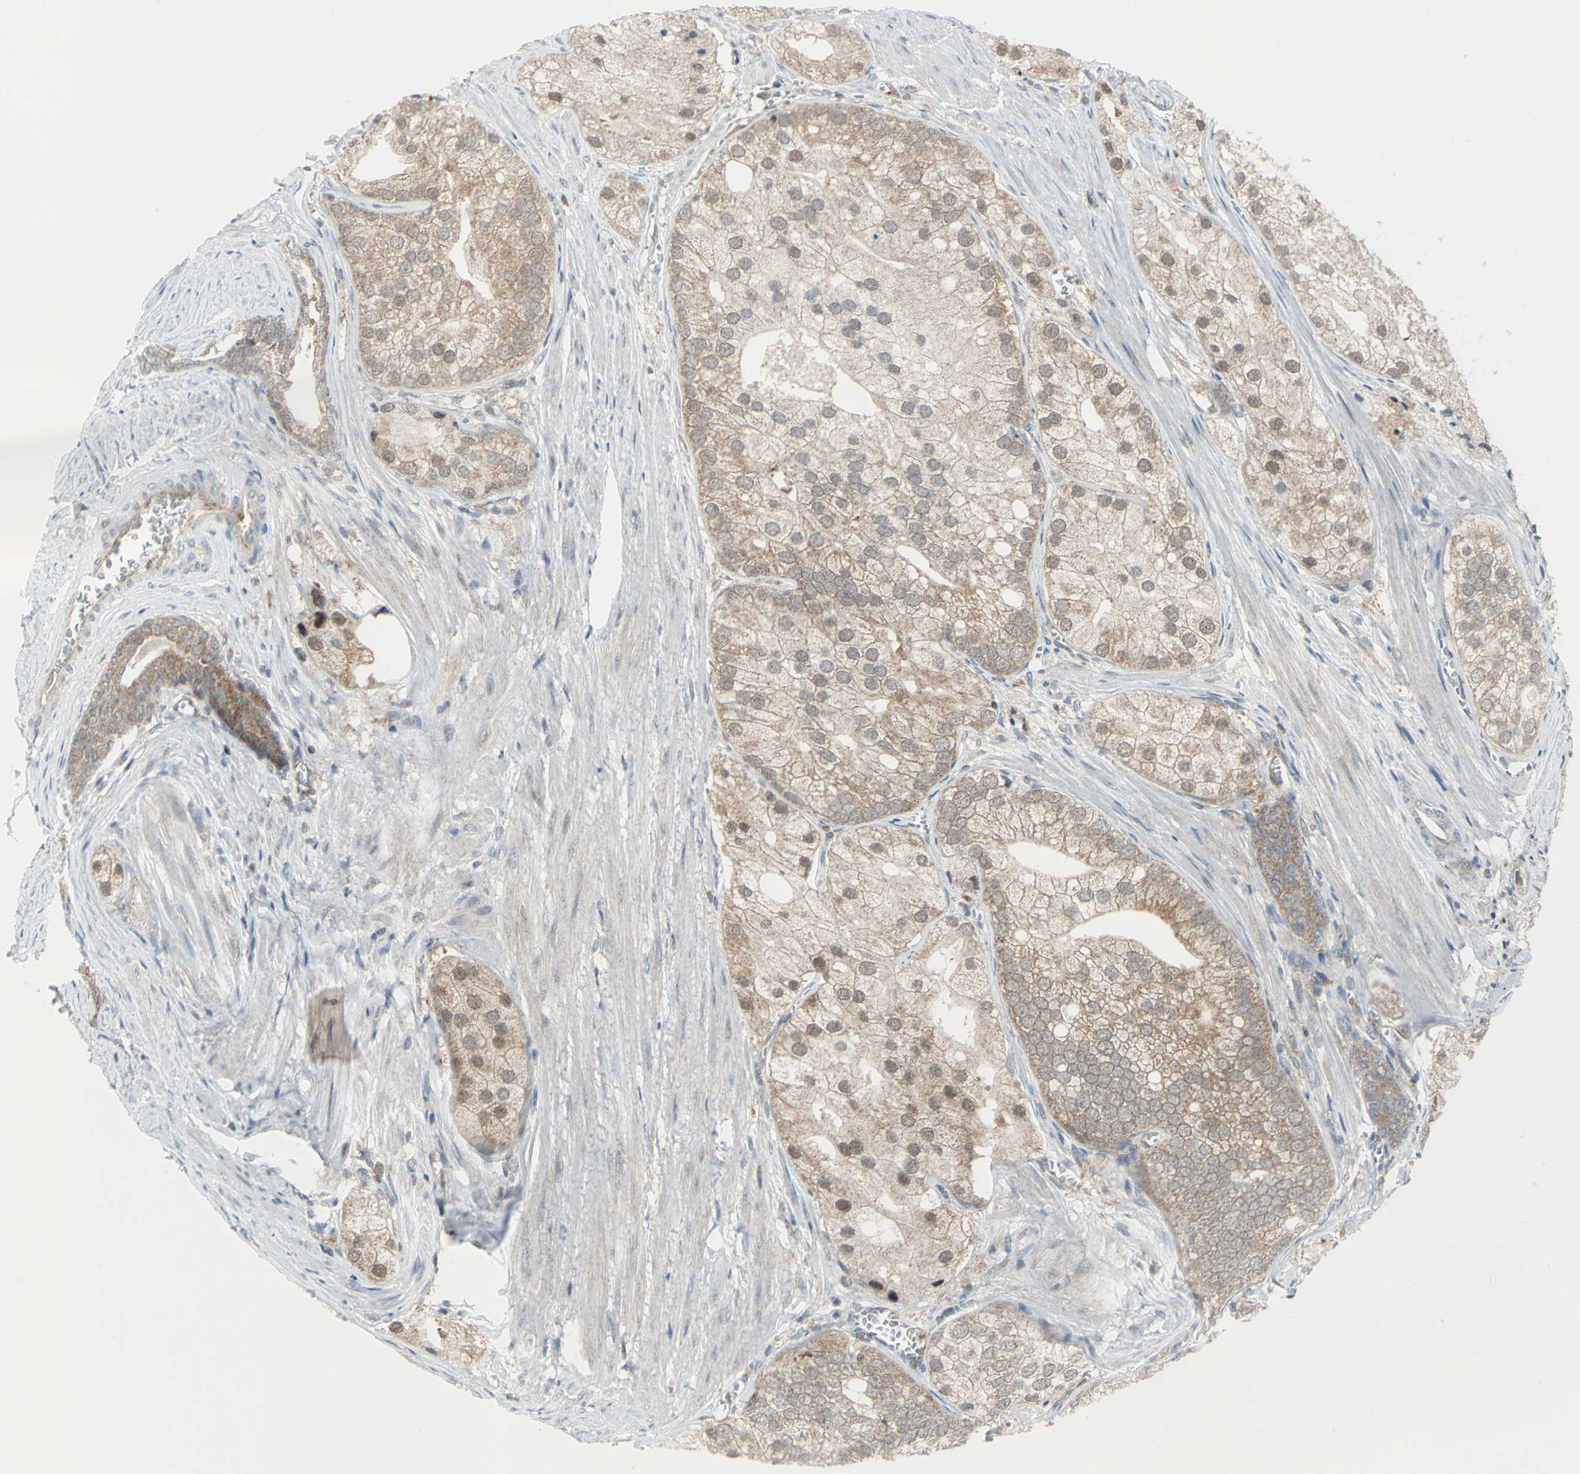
{"staining": {"intensity": "weak", "quantity": ">75%", "location": "cytoplasmic/membranous"}, "tissue": "prostate cancer", "cell_type": "Tumor cells", "image_type": "cancer", "snomed": [{"axis": "morphology", "description": "Adenocarcinoma, Low grade"}, {"axis": "topography", "description": "Prostate"}], "caption": "Weak cytoplasmic/membranous expression for a protein is seen in about >75% of tumor cells of prostate adenocarcinoma (low-grade) using IHC.", "gene": "PSMA4", "patient": {"sex": "male", "age": 69}}